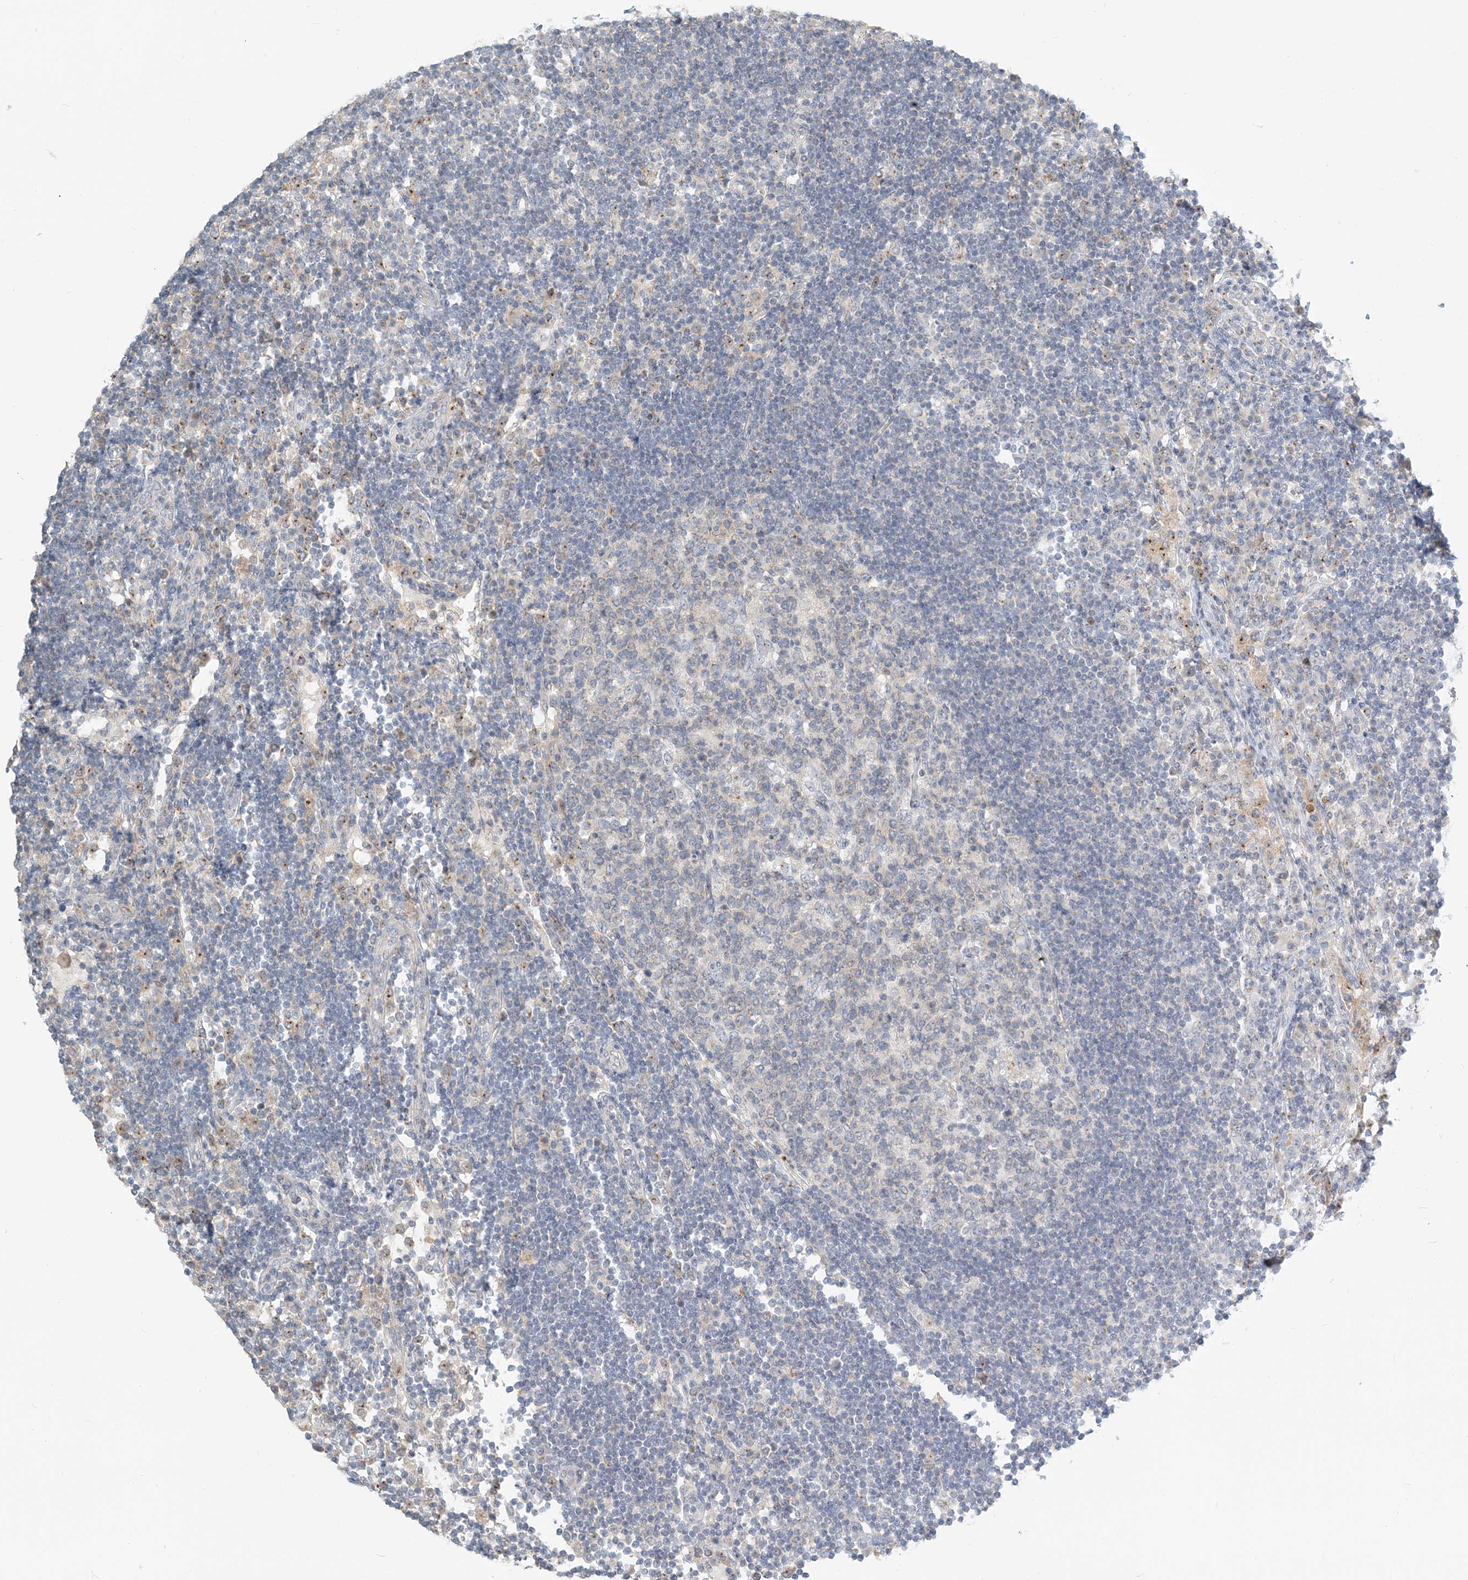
{"staining": {"intensity": "negative", "quantity": "none", "location": "none"}, "tissue": "lymph node", "cell_type": "Germinal center cells", "image_type": "normal", "snomed": [{"axis": "morphology", "description": "Normal tissue, NOS"}, {"axis": "topography", "description": "Lymph node"}], "caption": "Immunohistochemical staining of normal lymph node exhibits no significant staining in germinal center cells.", "gene": "NAA11", "patient": {"sex": "female", "age": 53}}